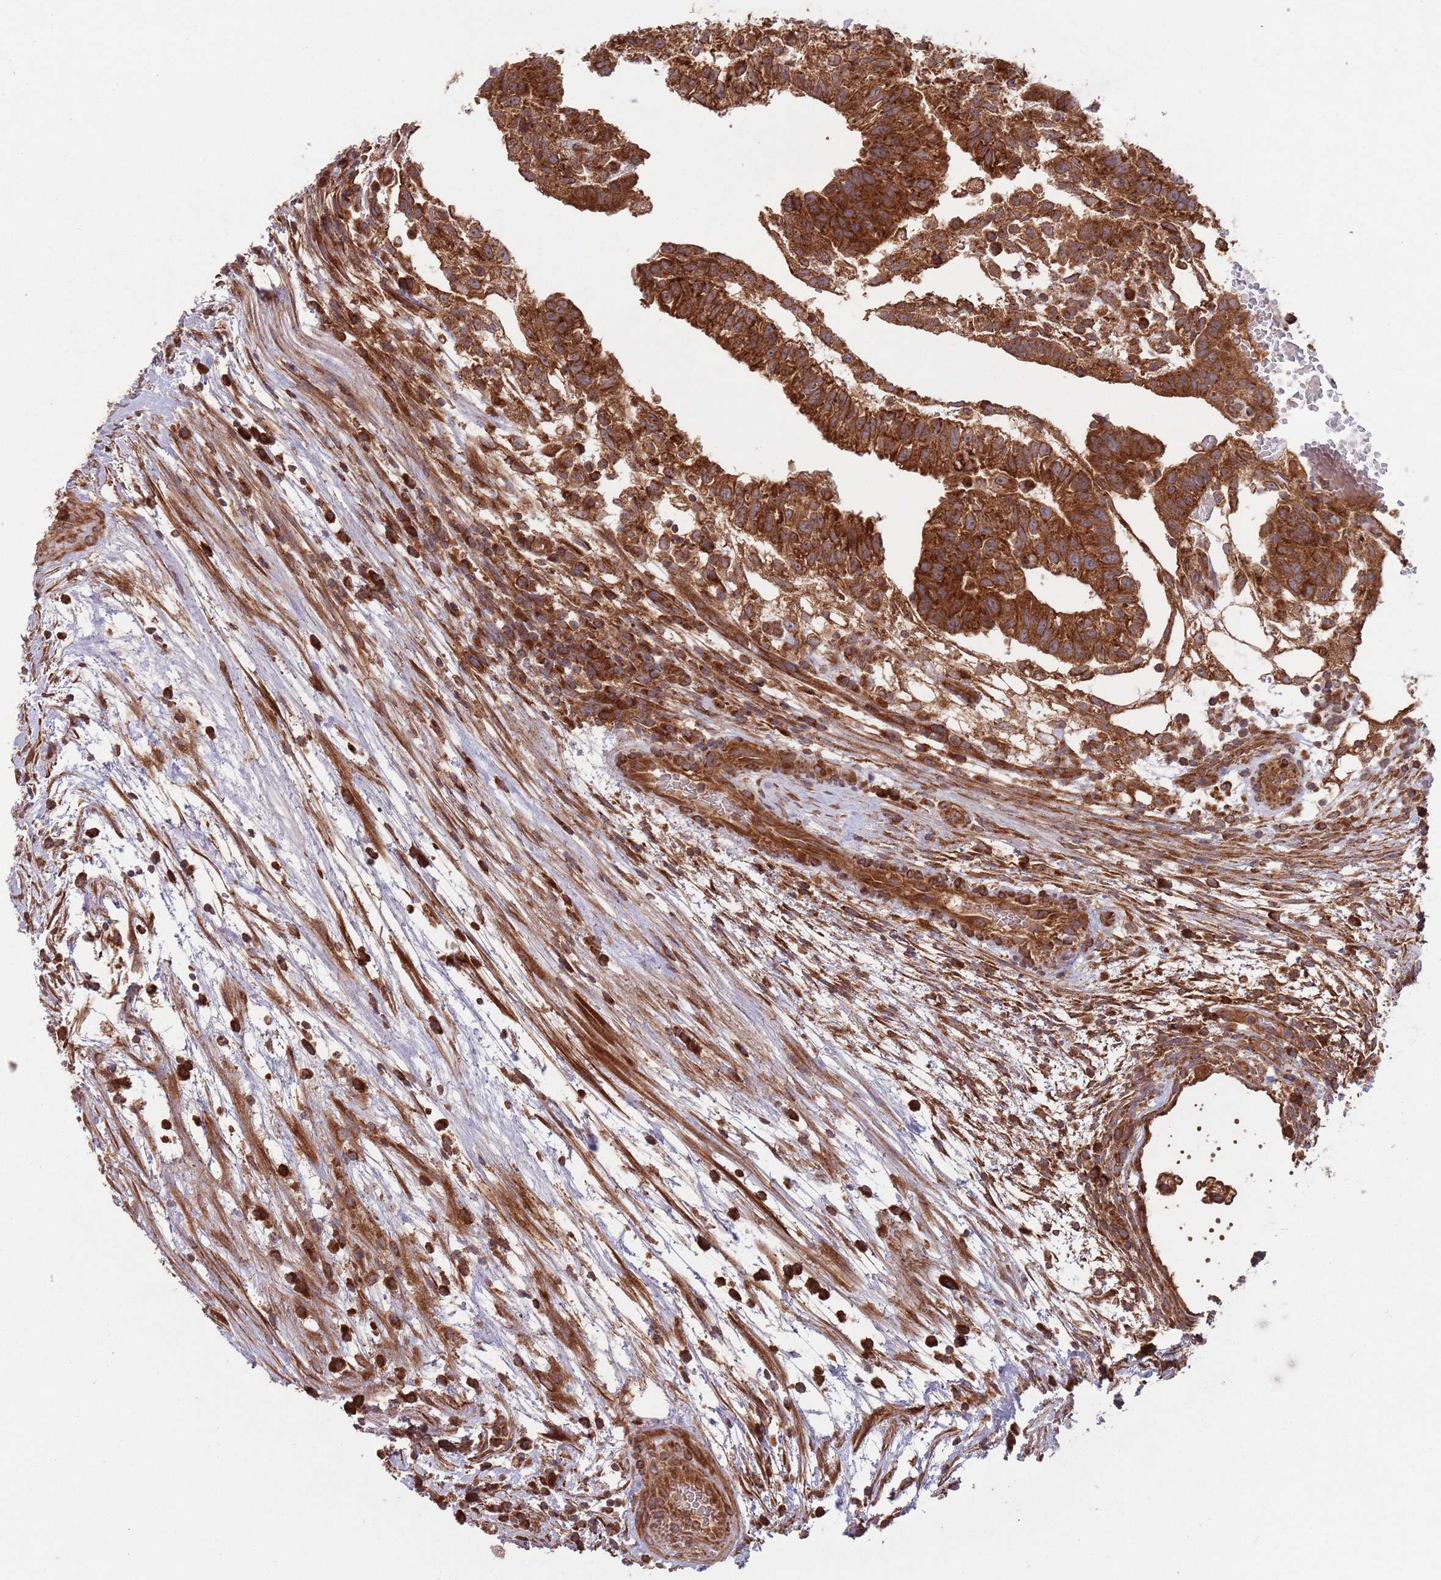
{"staining": {"intensity": "strong", "quantity": ">75%", "location": "cytoplasmic/membranous"}, "tissue": "testis cancer", "cell_type": "Tumor cells", "image_type": "cancer", "snomed": [{"axis": "morphology", "description": "Normal tissue, NOS"}, {"axis": "morphology", "description": "Carcinoma, Embryonal, NOS"}, {"axis": "topography", "description": "Testis"}], "caption": "This image shows IHC staining of embryonal carcinoma (testis), with high strong cytoplasmic/membranous positivity in approximately >75% of tumor cells.", "gene": "MFNG", "patient": {"sex": "male", "age": 32}}